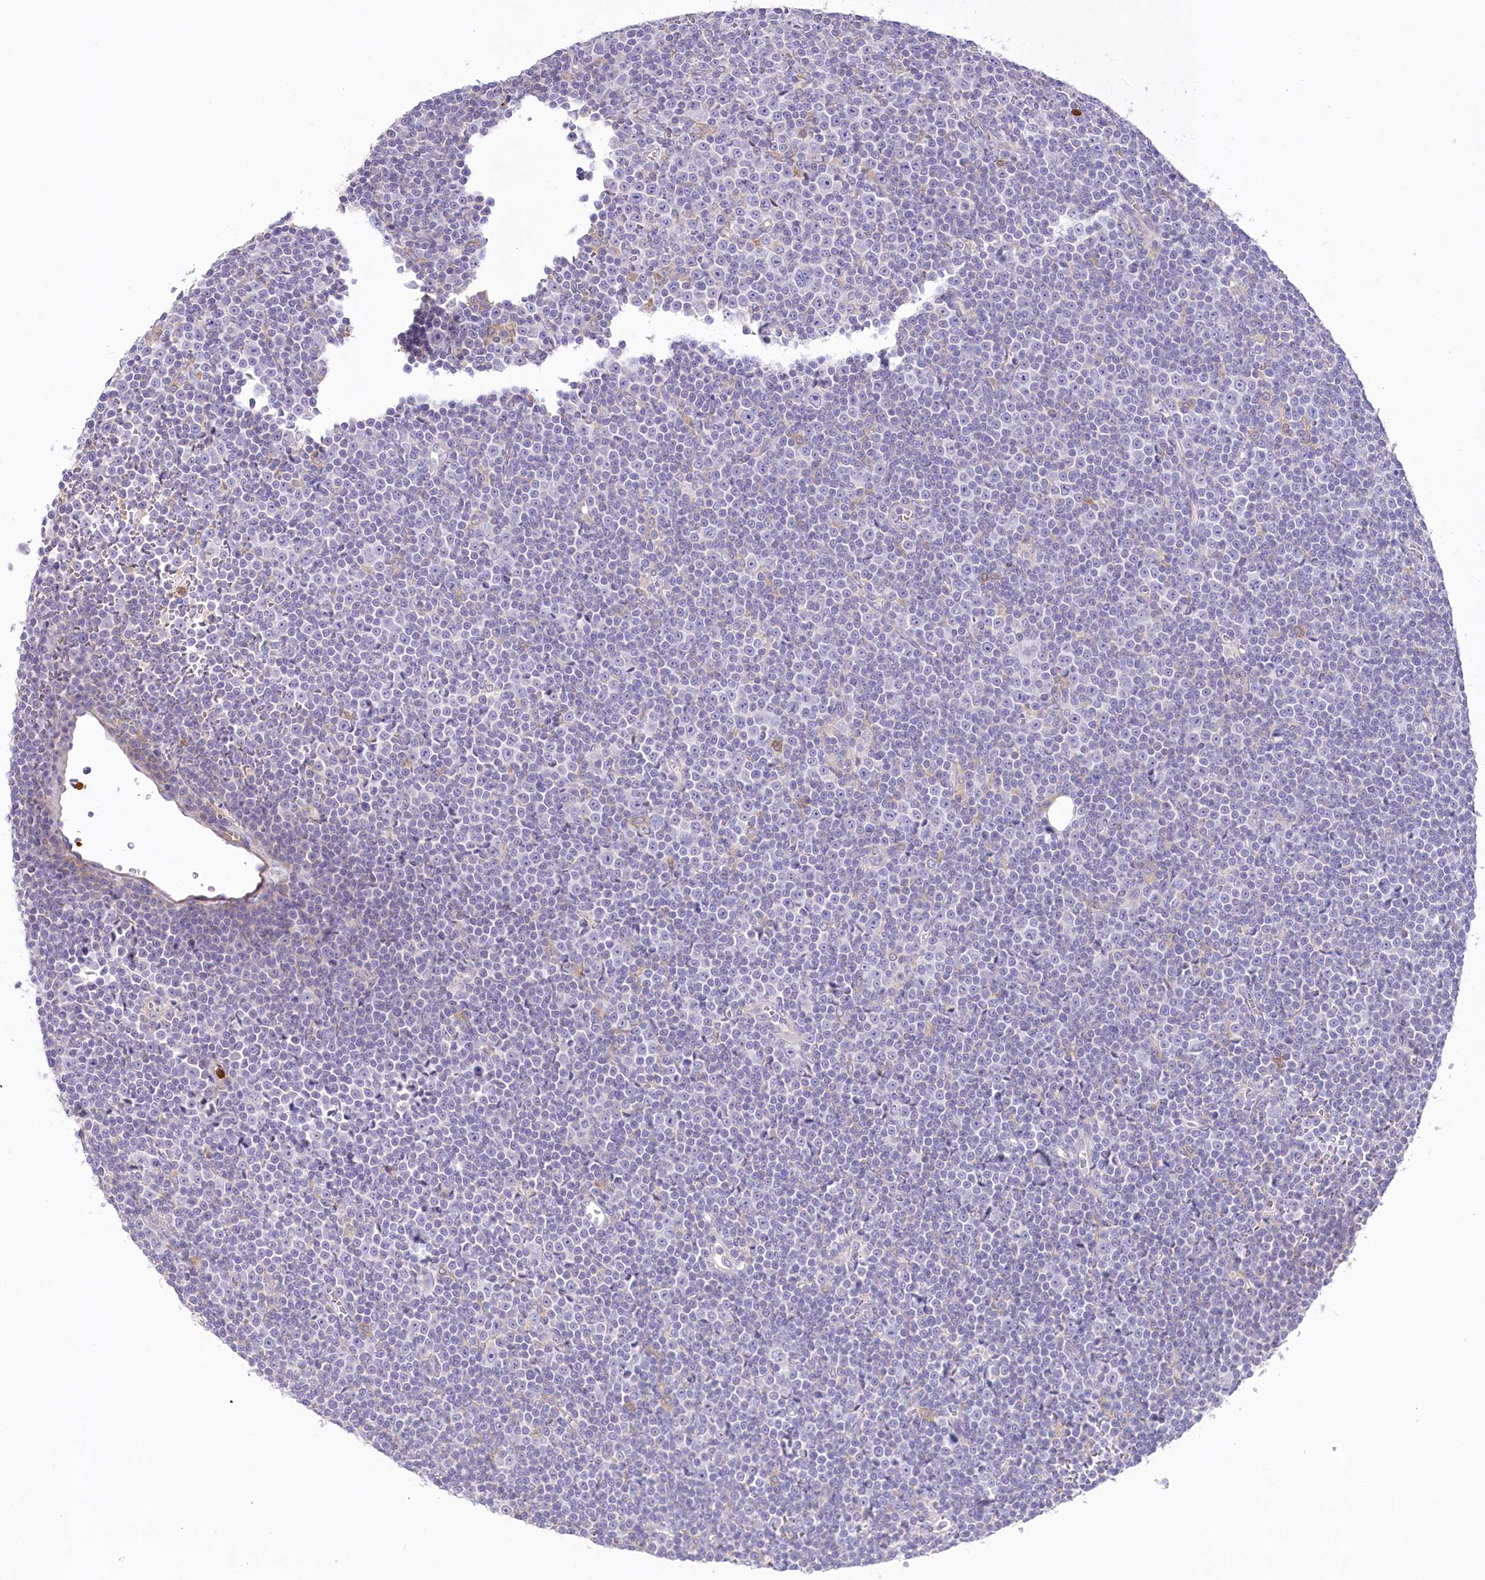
{"staining": {"intensity": "negative", "quantity": "none", "location": "none"}, "tissue": "lymphoma", "cell_type": "Tumor cells", "image_type": "cancer", "snomed": [{"axis": "morphology", "description": "Malignant lymphoma, non-Hodgkin's type, Low grade"}, {"axis": "topography", "description": "Lymph node"}], "caption": "DAB immunohistochemical staining of human lymphoma reveals no significant expression in tumor cells.", "gene": "DPYD", "patient": {"sex": "female", "age": 67}}